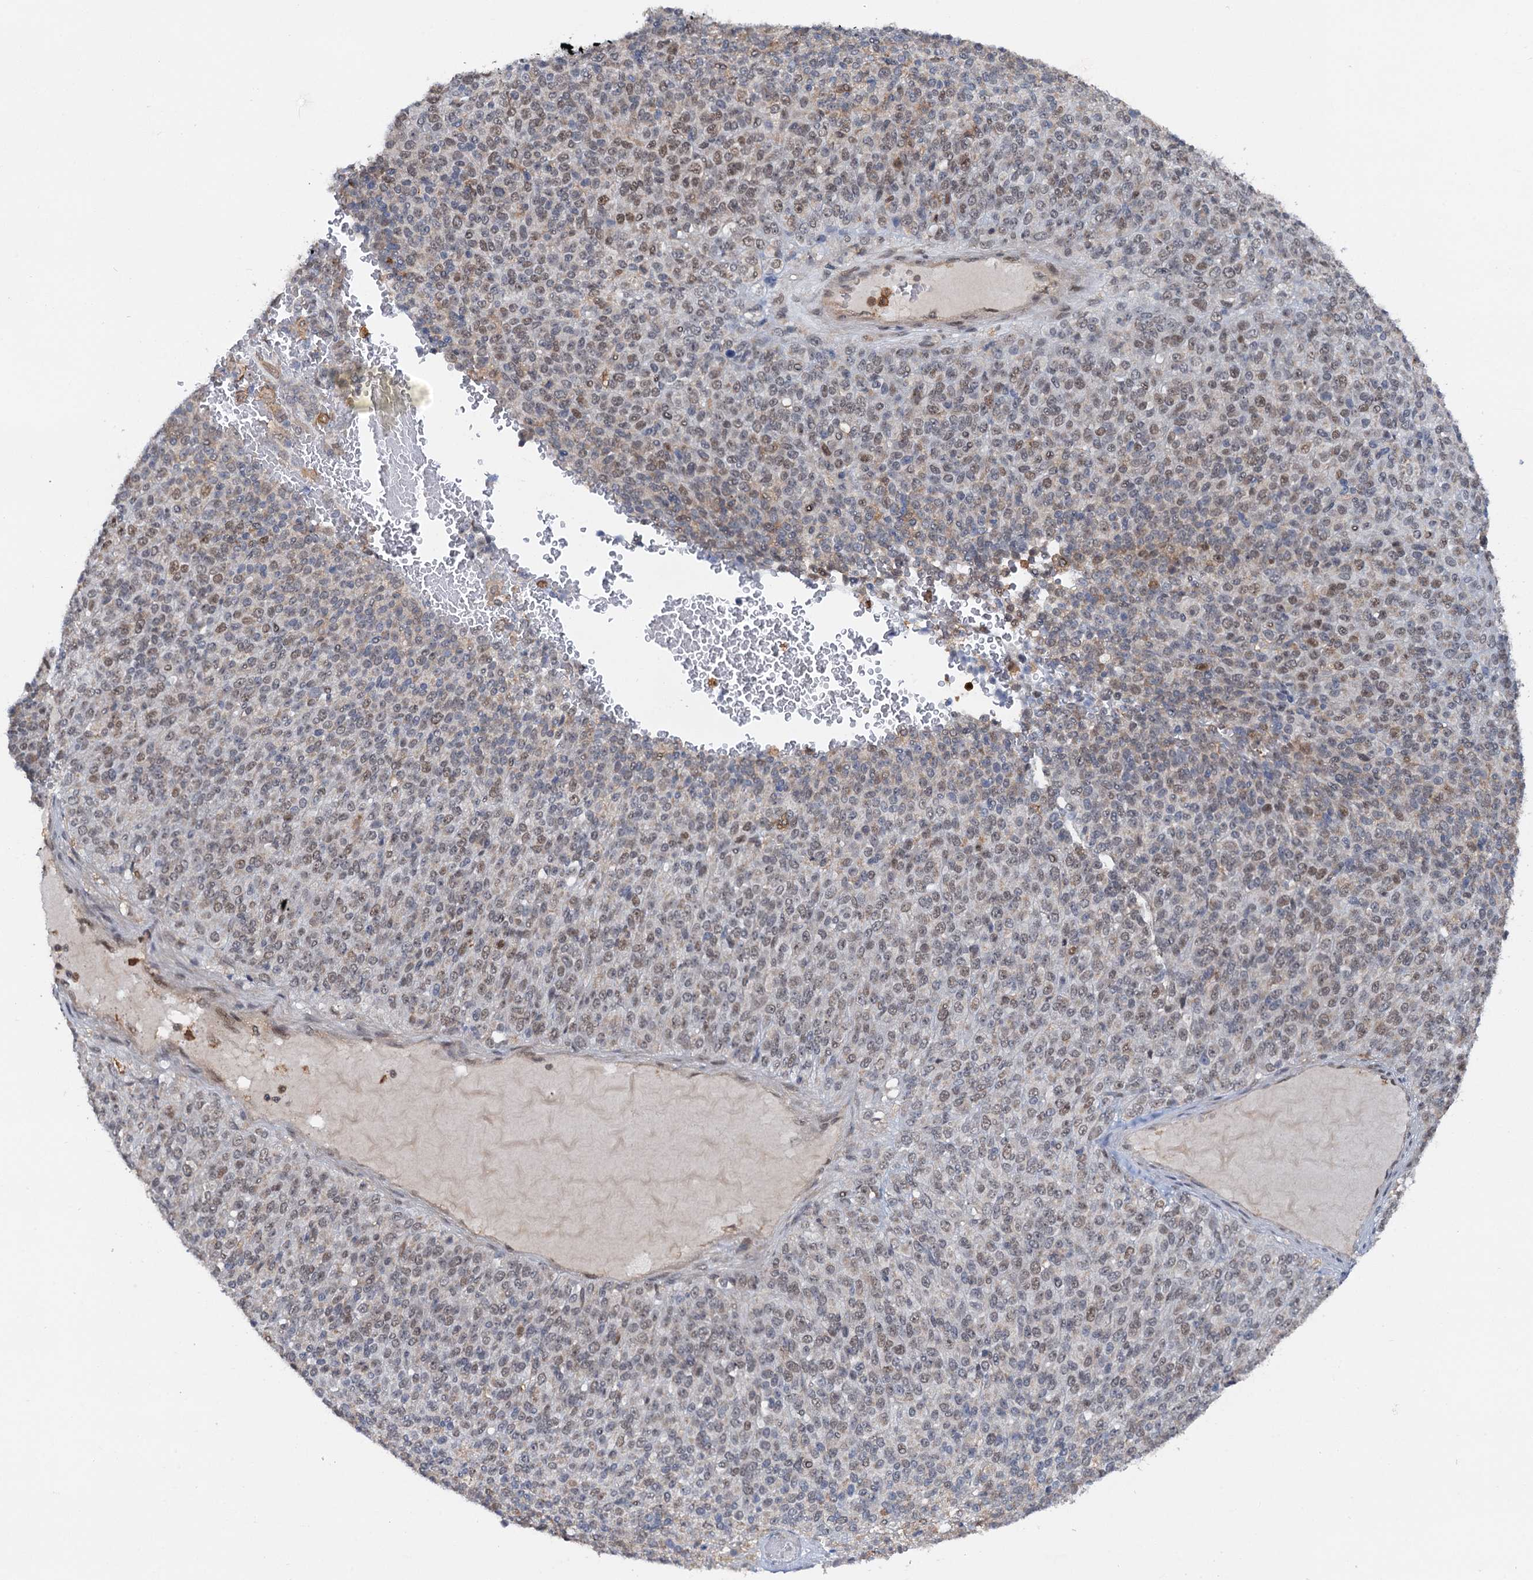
{"staining": {"intensity": "moderate", "quantity": "25%-75%", "location": "nuclear"}, "tissue": "melanoma", "cell_type": "Tumor cells", "image_type": "cancer", "snomed": [{"axis": "morphology", "description": "Malignant melanoma, Metastatic site"}, {"axis": "topography", "description": "Brain"}], "caption": "A micrograph of malignant melanoma (metastatic site) stained for a protein shows moderate nuclear brown staining in tumor cells.", "gene": "ZNF609", "patient": {"sex": "female", "age": 56}}